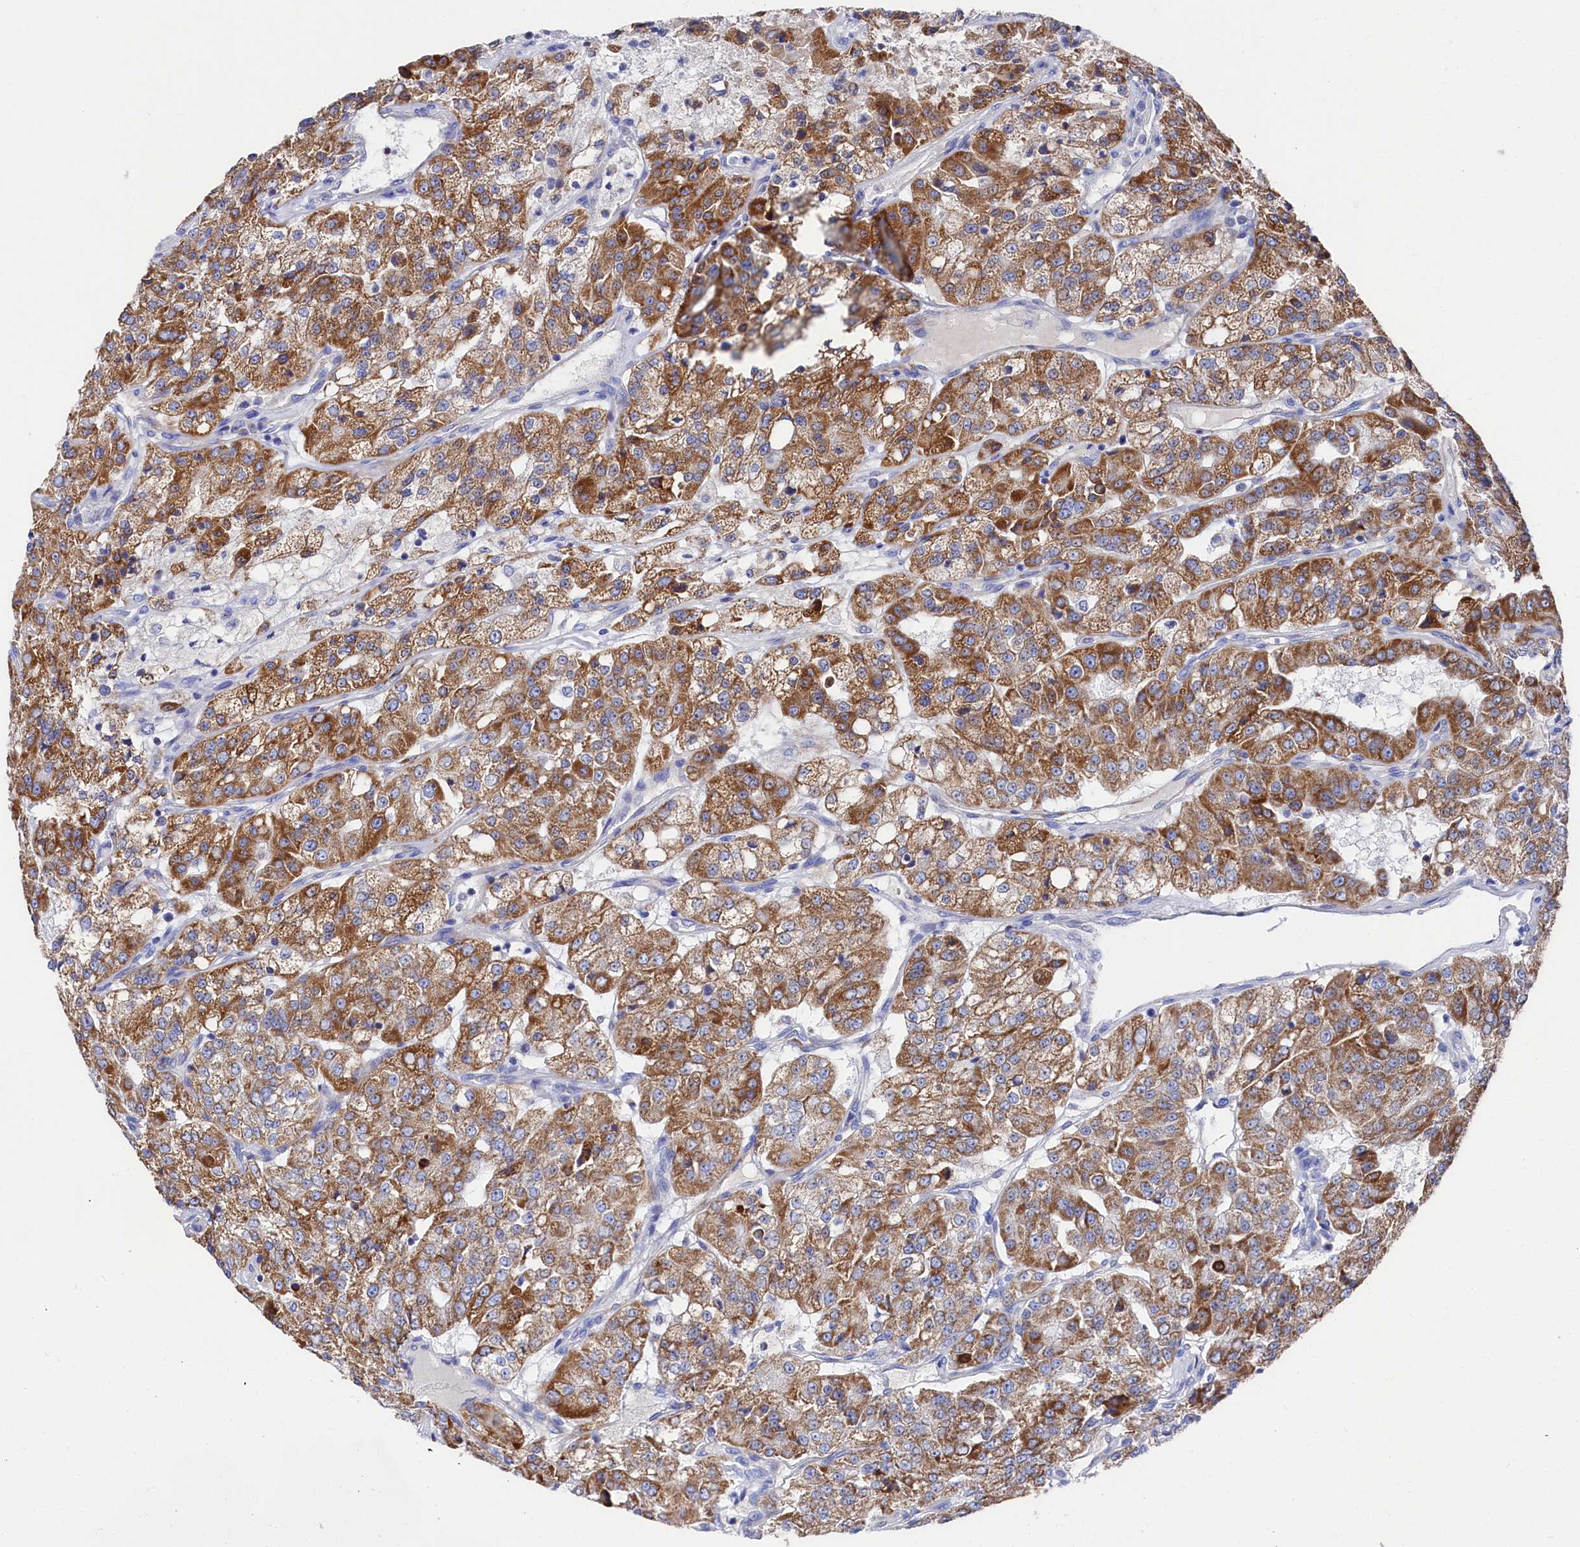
{"staining": {"intensity": "moderate", "quantity": ">75%", "location": "cytoplasmic/membranous"}, "tissue": "renal cancer", "cell_type": "Tumor cells", "image_type": "cancer", "snomed": [{"axis": "morphology", "description": "Adenocarcinoma, NOS"}, {"axis": "topography", "description": "Kidney"}], "caption": "Renal cancer (adenocarcinoma) stained with IHC exhibits moderate cytoplasmic/membranous staining in about >75% of tumor cells. (IHC, brightfield microscopy, high magnification).", "gene": "MMAB", "patient": {"sex": "female", "age": 63}}